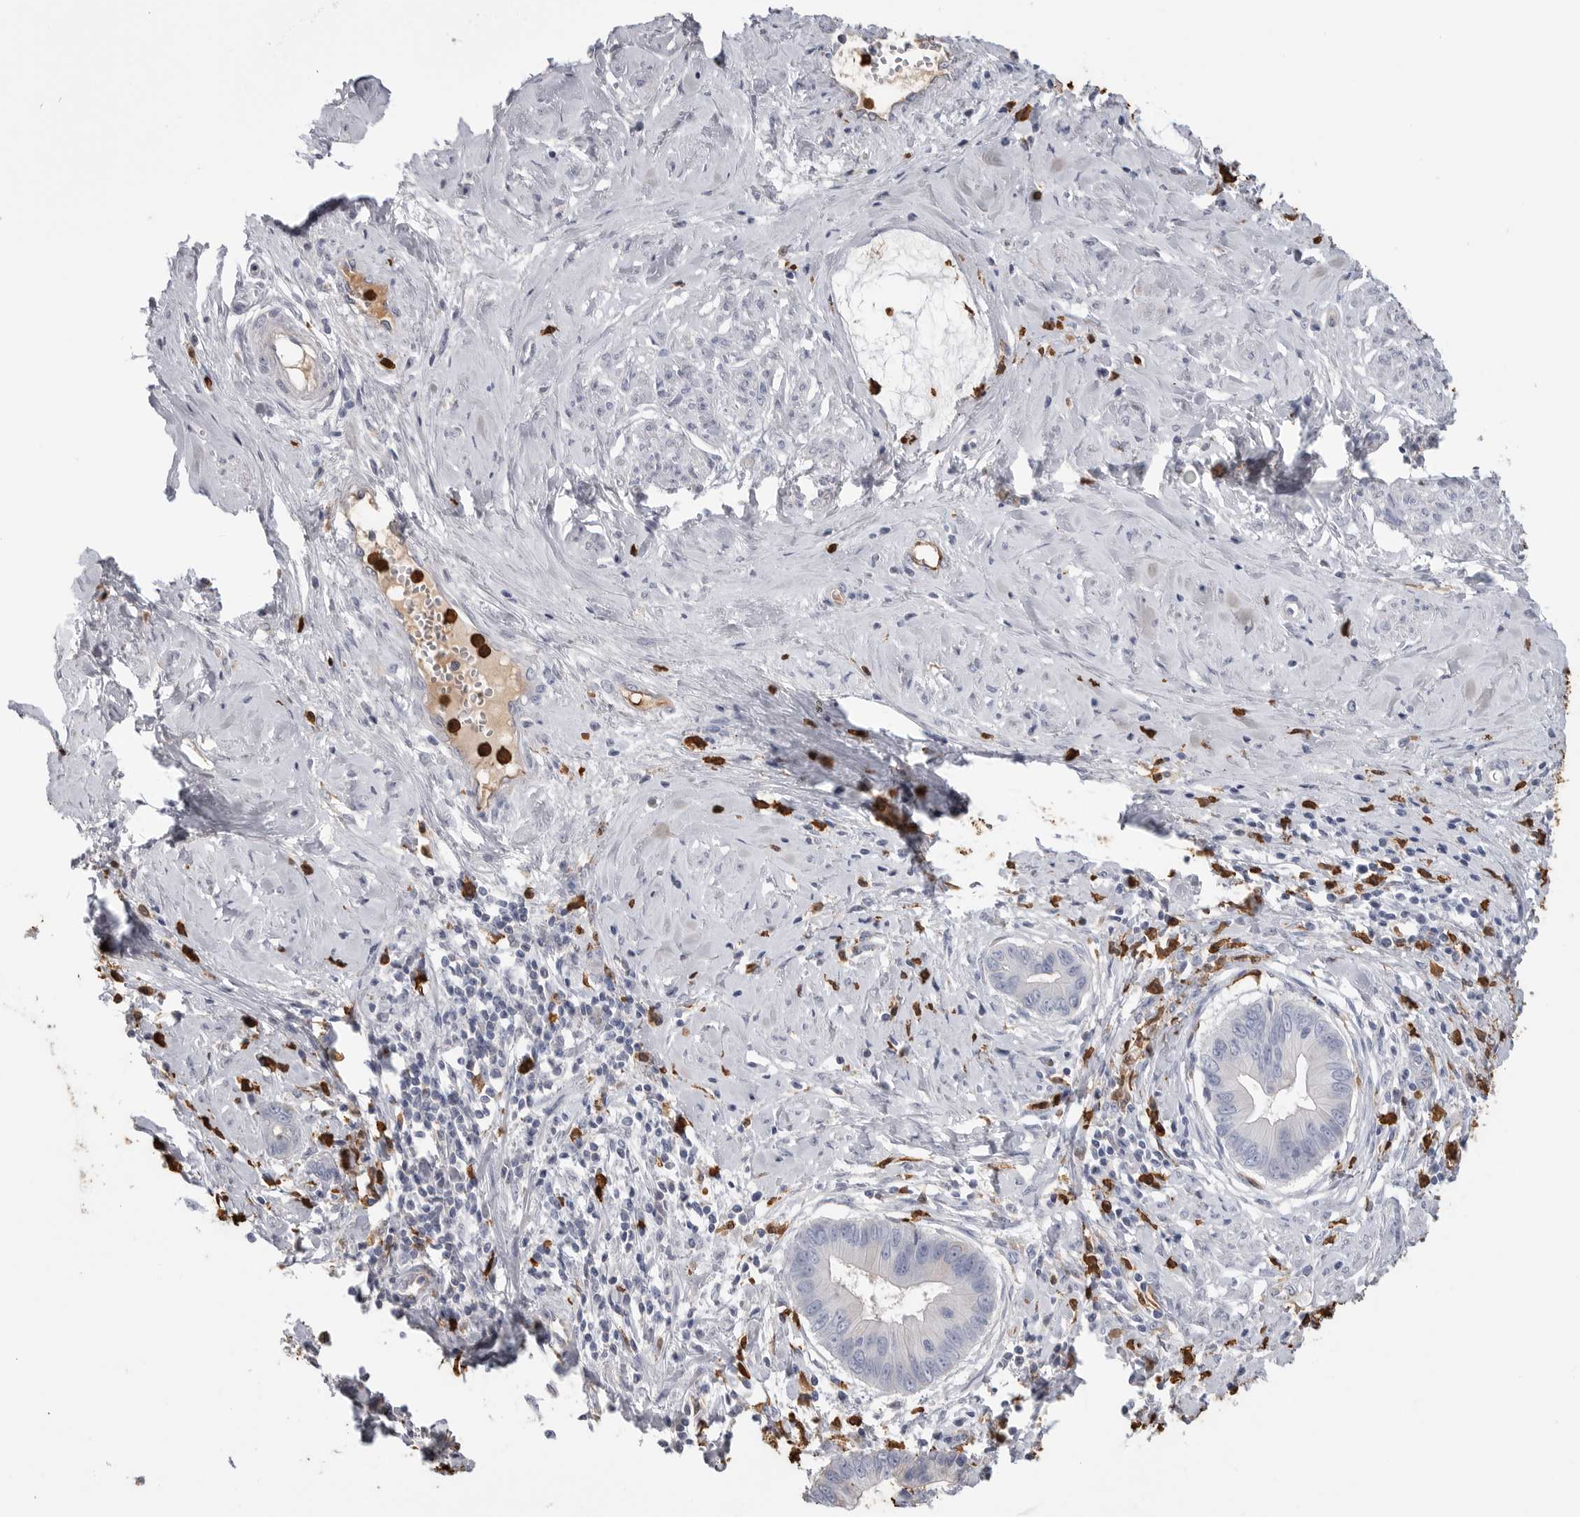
{"staining": {"intensity": "negative", "quantity": "none", "location": "none"}, "tissue": "cervical cancer", "cell_type": "Tumor cells", "image_type": "cancer", "snomed": [{"axis": "morphology", "description": "Adenocarcinoma, NOS"}, {"axis": "topography", "description": "Cervix"}], "caption": "A photomicrograph of cervical cancer (adenocarcinoma) stained for a protein displays no brown staining in tumor cells.", "gene": "CYB561D1", "patient": {"sex": "female", "age": 44}}